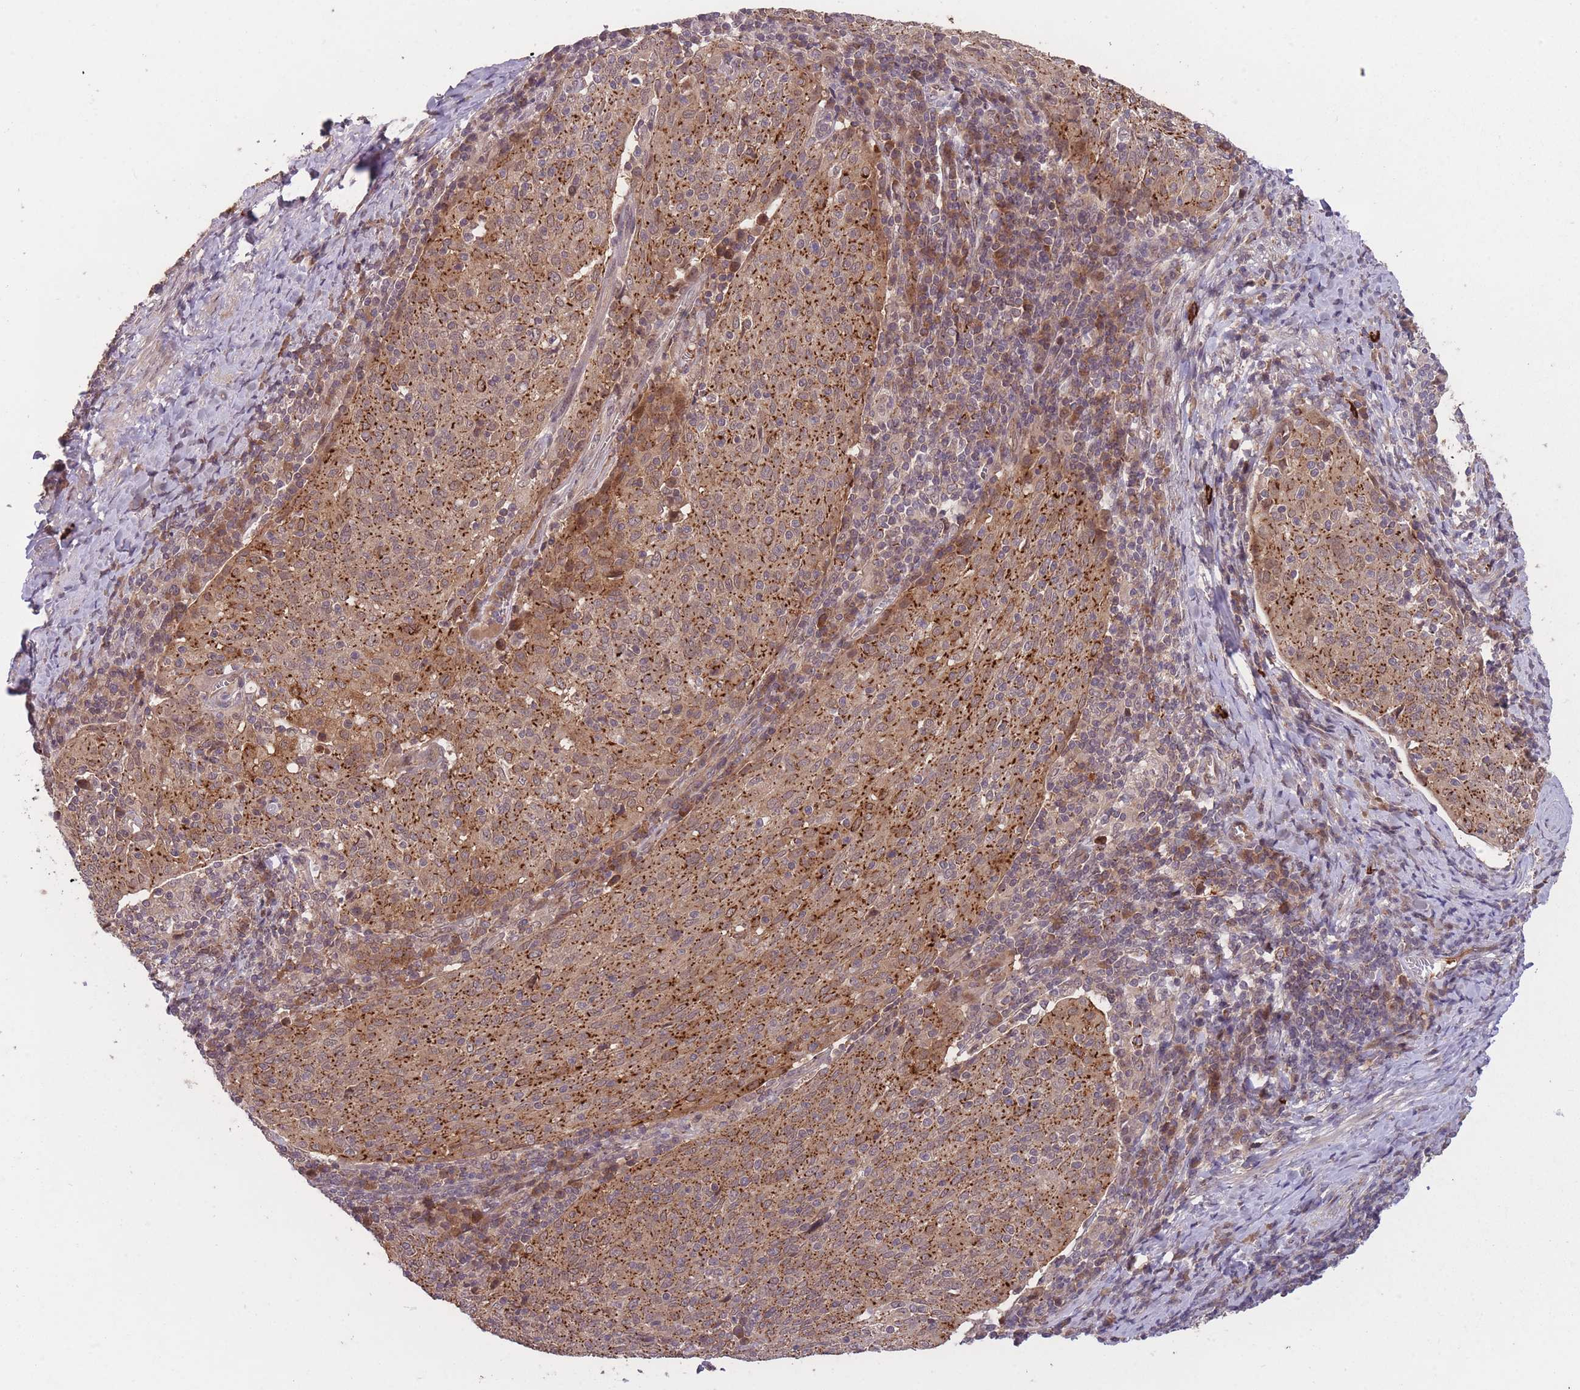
{"staining": {"intensity": "strong", "quantity": ">75%", "location": "cytoplasmic/membranous"}, "tissue": "cervical cancer", "cell_type": "Tumor cells", "image_type": "cancer", "snomed": [{"axis": "morphology", "description": "Squamous cell carcinoma, NOS"}, {"axis": "topography", "description": "Cervix"}], "caption": "Strong cytoplasmic/membranous positivity is seen in approximately >75% of tumor cells in cervical cancer.", "gene": "SECTM1", "patient": {"sex": "female", "age": 52}}